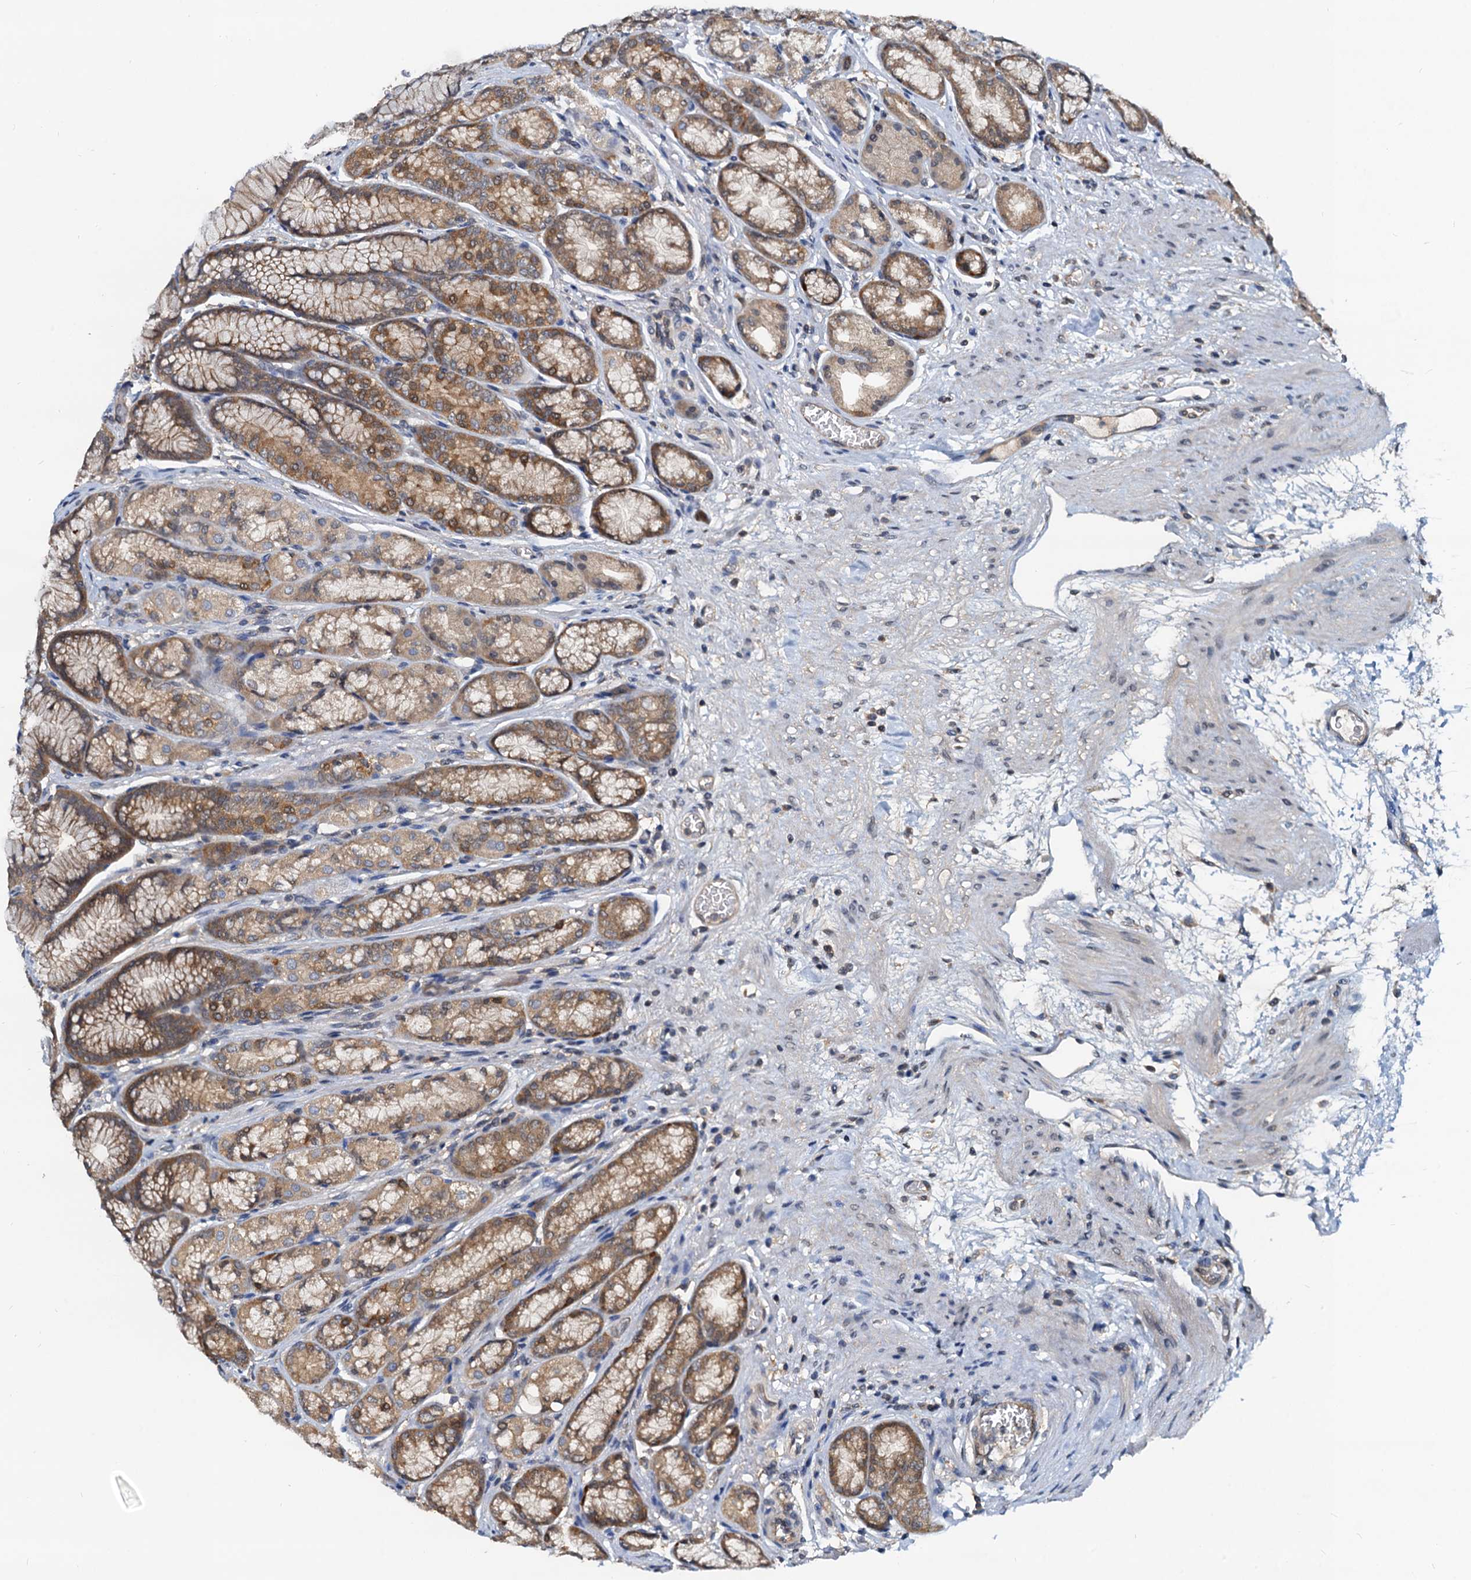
{"staining": {"intensity": "moderate", "quantity": ">75%", "location": "cytoplasmic/membranous"}, "tissue": "stomach", "cell_type": "Glandular cells", "image_type": "normal", "snomed": [{"axis": "morphology", "description": "Normal tissue, NOS"}, {"axis": "morphology", "description": "Adenocarcinoma, NOS"}, {"axis": "morphology", "description": "Adenocarcinoma, High grade"}, {"axis": "topography", "description": "Stomach, upper"}, {"axis": "topography", "description": "Stomach"}], "caption": "High-power microscopy captured an IHC micrograph of benign stomach, revealing moderate cytoplasmic/membranous positivity in approximately >75% of glandular cells. The protein of interest is stained brown, and the nuclei are stained in blue (DAB (3,3'-diaminobenzidine) IHC with brightfield microscopy, high magnification).", "gene": "PTGES3", "patient": {"sex": "female", "age": 65}}